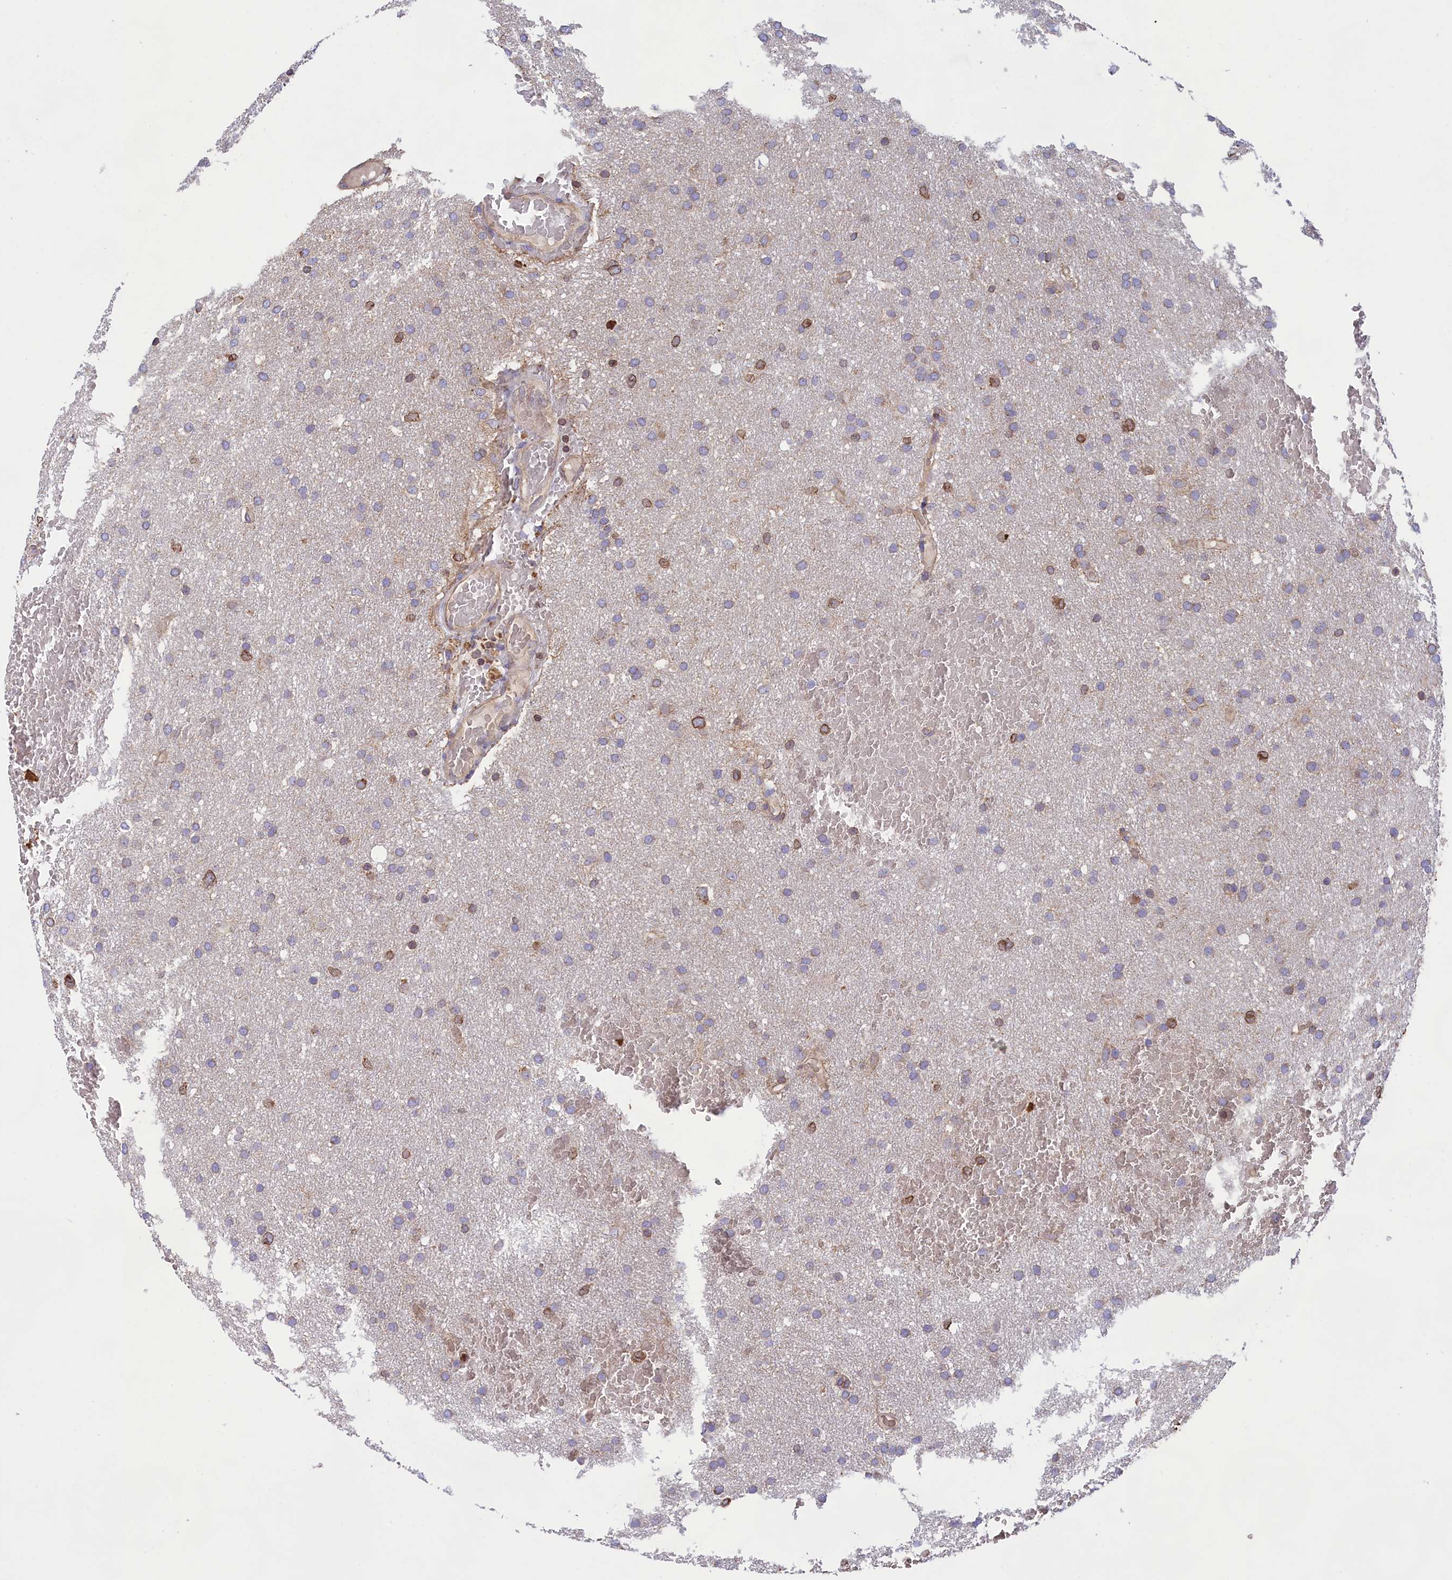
{"staining": {"intensity": "moderate", "quantity": "<25%", "location": "cytoplasmic/membranous"}, "tissue": "glioma", "cell_type": "Tumor cells", "image_type": "cancer", "snomed": [{"axis": "morphology", "description": "Glioma, malignant, High grade"}, {"axis": "topography", "description": "Cerebral cortex"}], "caption": "Immunohistochemical staining of human malignant glioma (high-grade) reveals low levels of moderate cytoplasmic/membranous expression in approximately <25% of tumor cells. The staining was performed using DAB (3,3'-diaminobenzidine) to visualize the protein expression in brown, while the nuclei were stained in blue with hematoxylin (Magnification: 20x).", "gene": "PKHD1L1", "patient": {"sex": "female", "age": 36}}